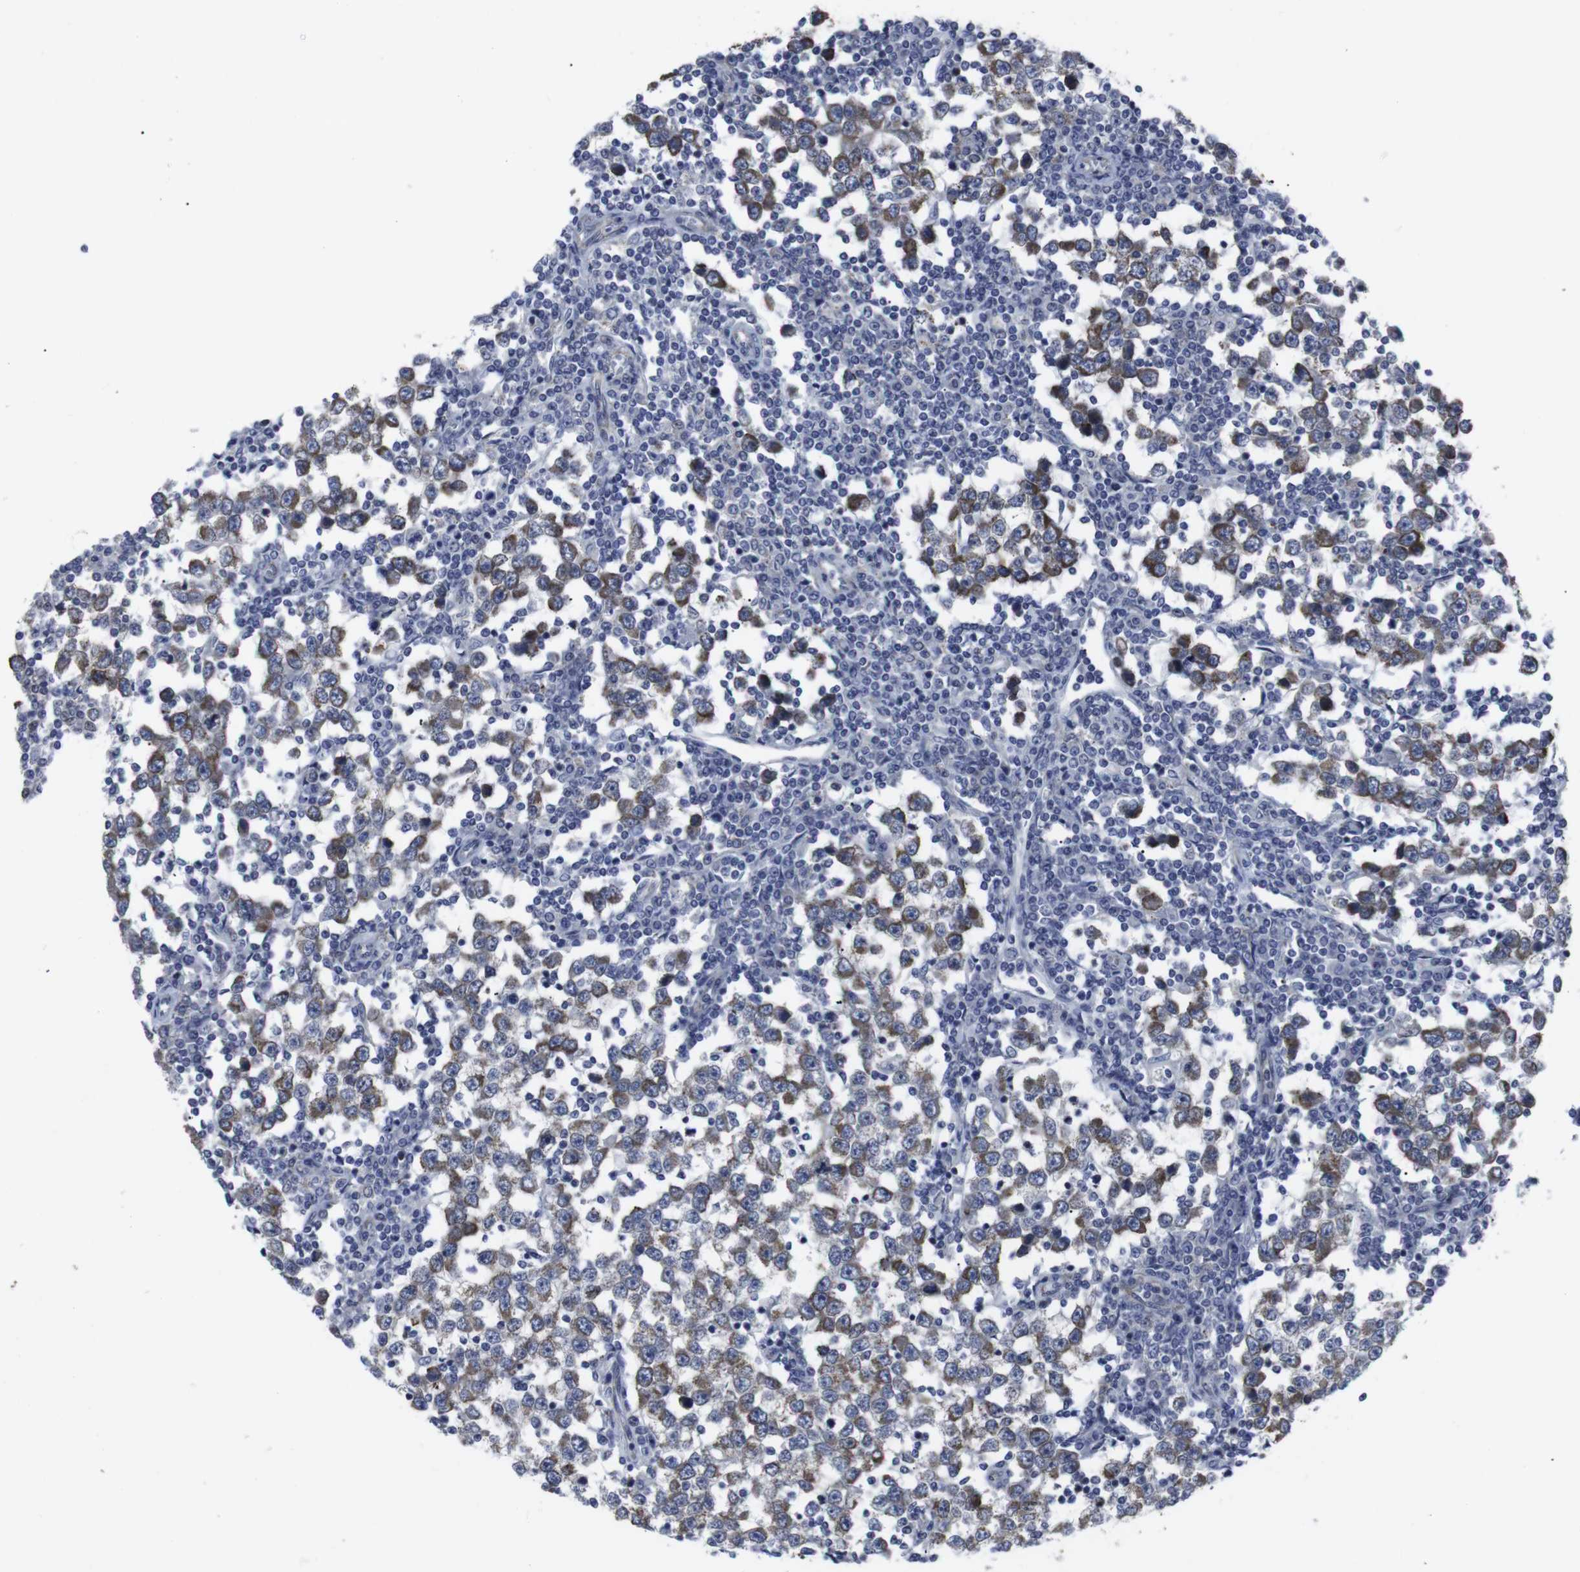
{"staining": {"intensity": "moderate", "quantity": ">75%", "location": "cytoplasmic/membranous"}, "tissue": "testis cancer", "cell_type": "Tumor cells", "image_type": "cancer", "snomed": [{"axis": "morphology", "description": "Seminoma, NOS"}, {"axis": "topography", "description": "Testis"}], "caption": "Tumor cells exhibit moderate cytoplasmic/membranous staining in approximately >75% of cells in testis cancer. (Brightfield microscopy of DAB IHC at high magnification).", "gene": "GEMIN2", "patient": {"sex": "male", "age": 65}}